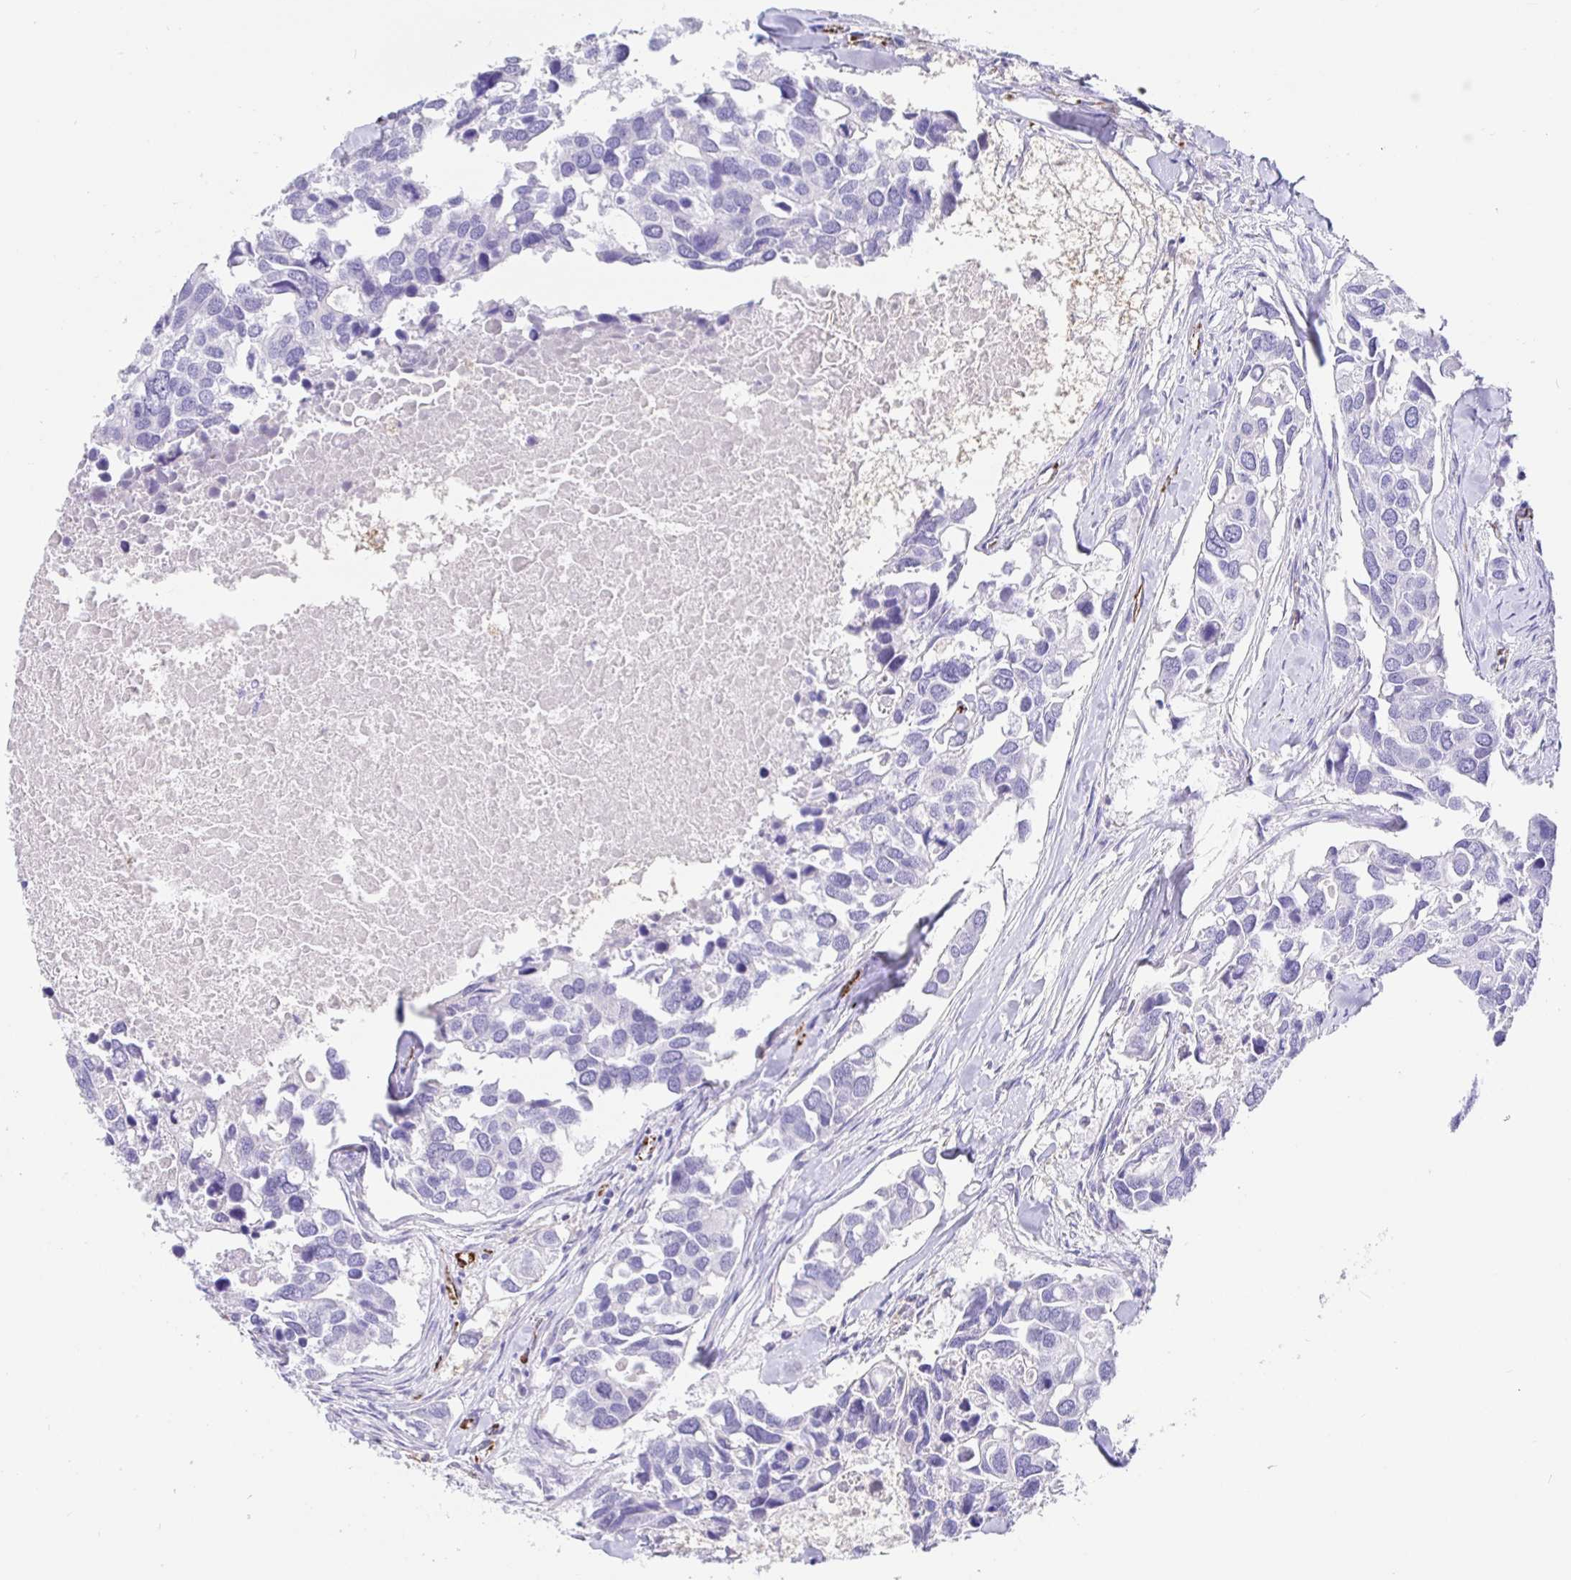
{"staining": {"intensity": "negative", "quantity": "none", "location": "none"}, "tissue": "breast cancer", "cell_type": "Tumor cells", "image_type": "cancer", "snomed": [{"axis": "morphology", "description": "Duct carcinoma"}, {"axis": "topography", "description": "Breast"}], "caption": "Infiltrating ductal carcinoma (breast) was stained to show a protein in brown. There is no significant expression in tumor cells.", "gene": "MAOA", "patient": {"sex": "female", "age": 83}}